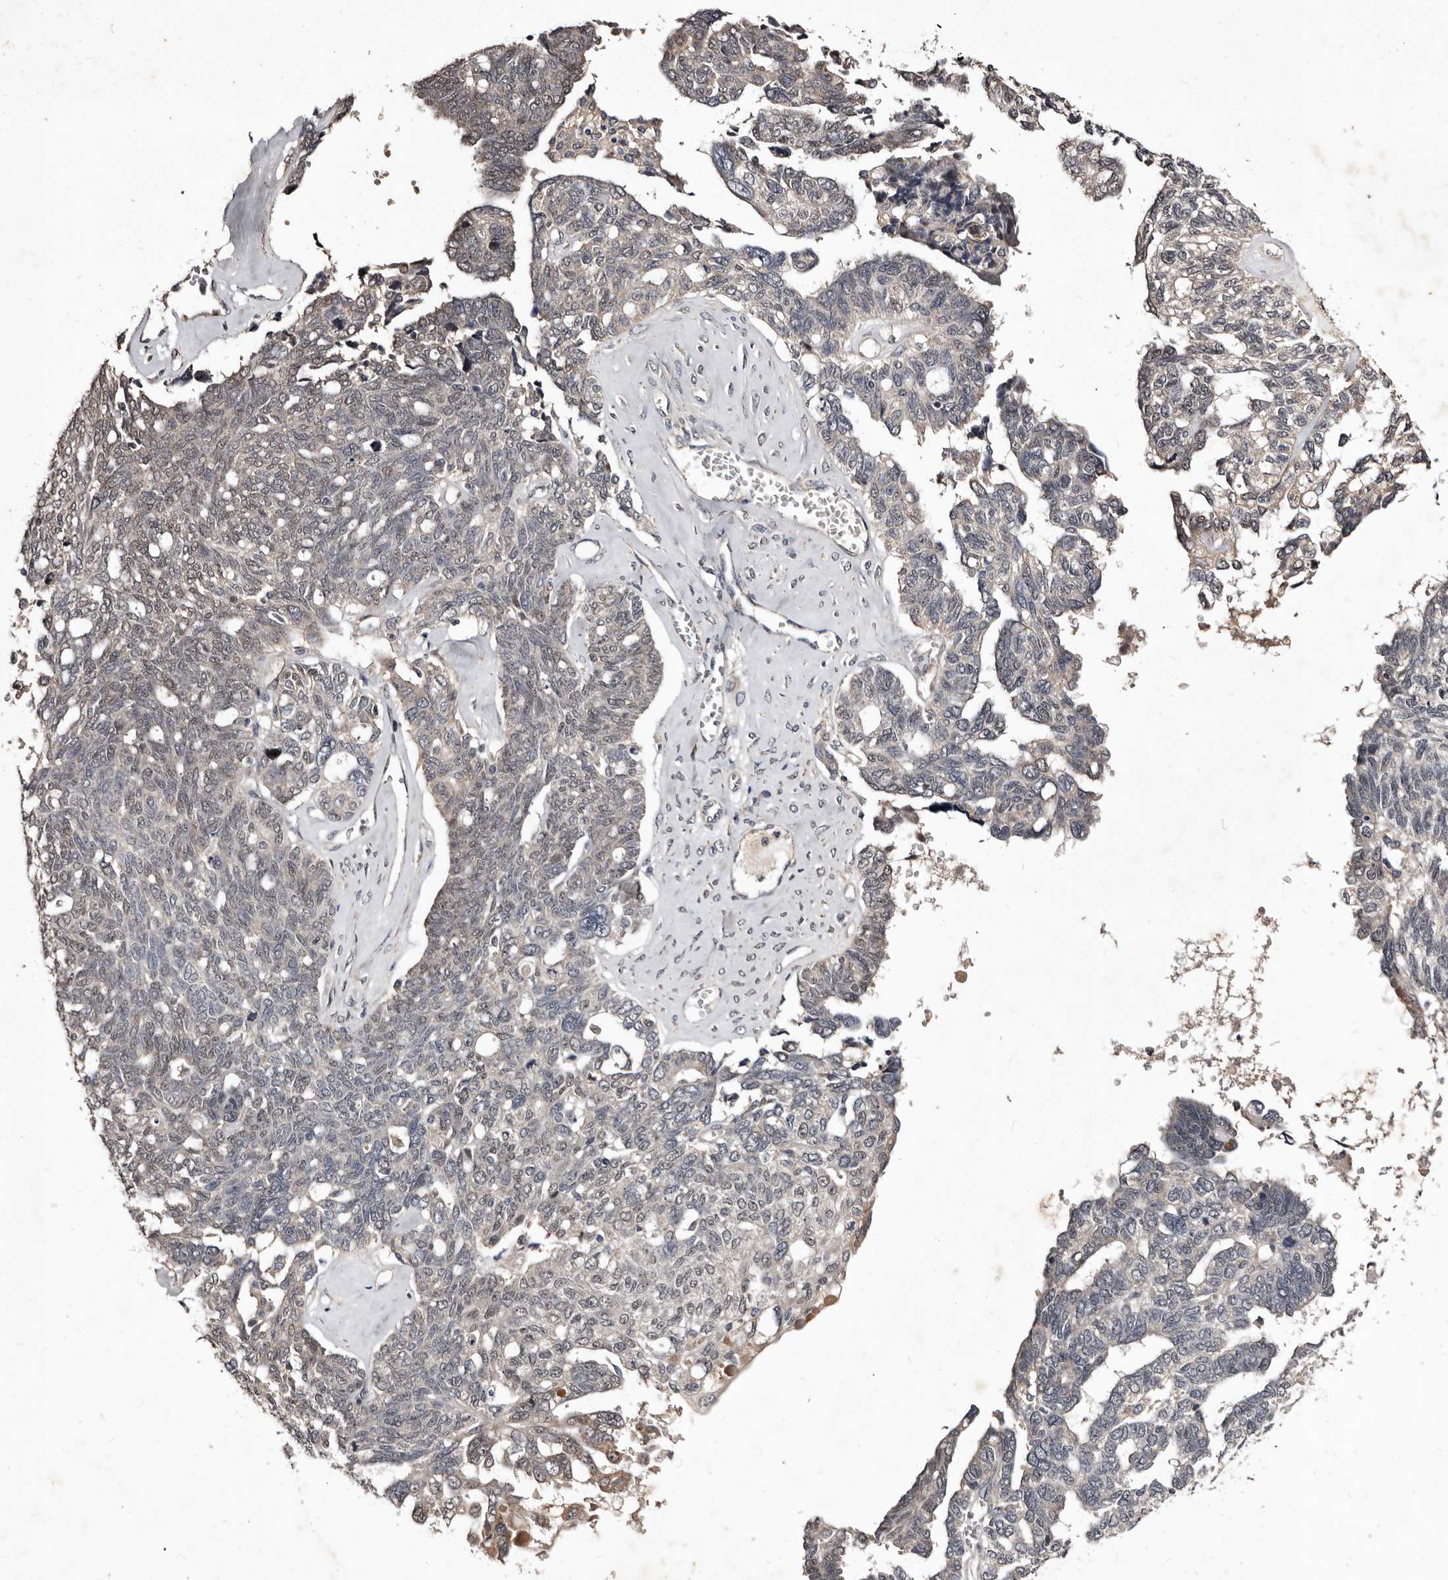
{"staining": {"intensity": "negative", "quantity": "none", "location": "none"}, "tissue": "ovarian cancer", "cell_type": "Tumor cells", "image_type": "cancer", "snomed": [{"axis": "morphology", "description": "Cystadenocarcinoma, serous, NOS"}, {"axis": "topography", "description": "Ovary"}], "caption": "IHC image of neoplastic tissue: human serous cystadenocarcinoma (ovarian) stained with DAB demonstrates no significant protein staining in tumor cells. (Immunohistochemistry, brightfield microscopy, high magnification).", "gene": "MKRN3", "patient": {"sex": "female", "age": 79}}